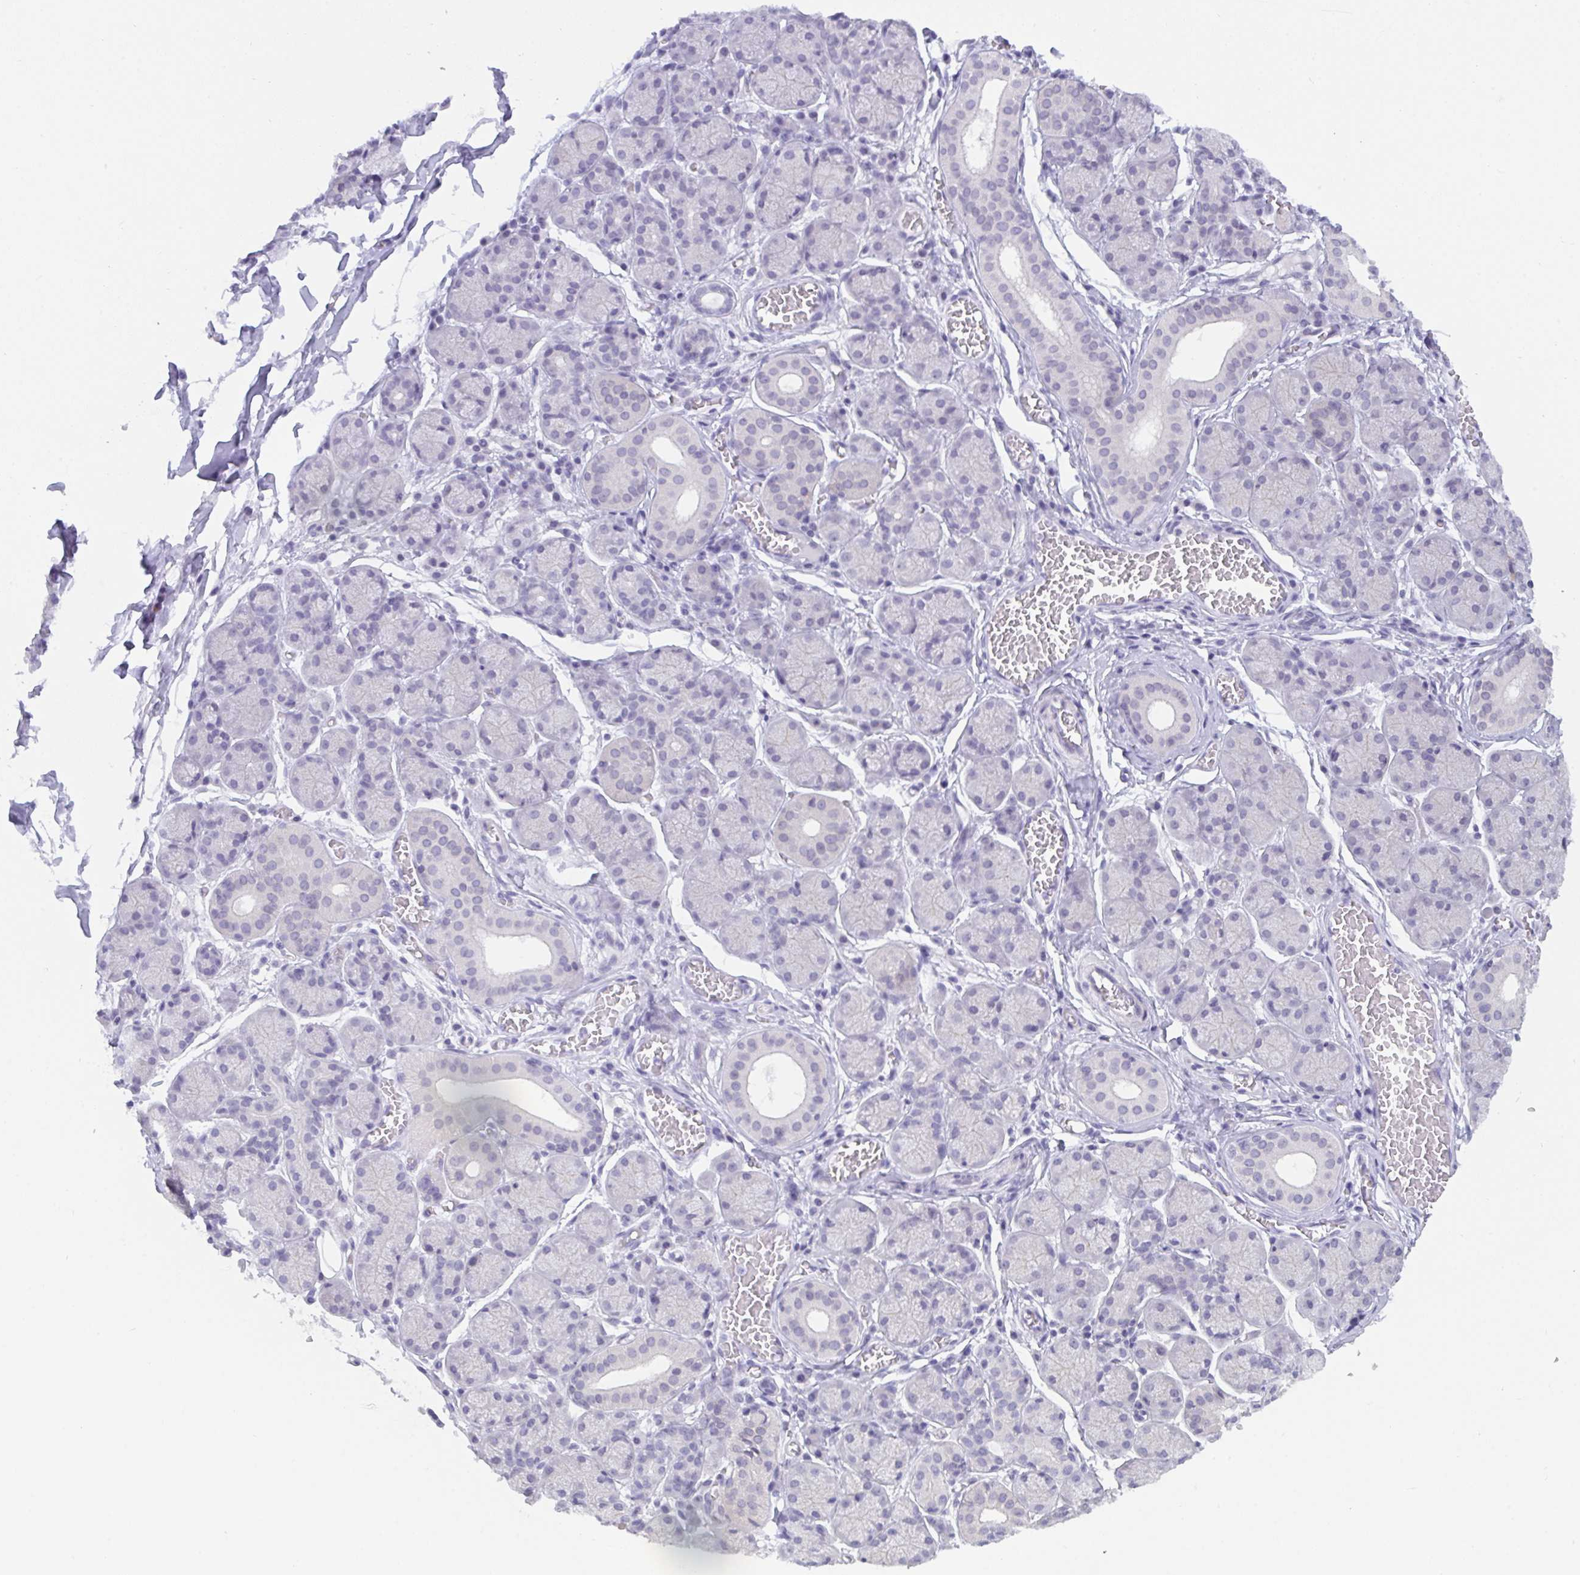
{"staining": {"intensity": "negative", "quantity": "none", "location": "none"}, "tissue": "salivary gland", "cell_type": "Glandular cells", "image_type": "normal", "snomed": [{"axis": "morphology", "description": "Normal tissue, NOS"}, {"axis": "topography", "description": "Salivary gland"}], "caption": "A high-resolution micrograph shows immunohistochemistry staining of unremarkable salivary gland, which demonstrates no significant positivity in glandular cells.", "gene": "BMAL2", "patient": {"sex": "female", "age": 24}}